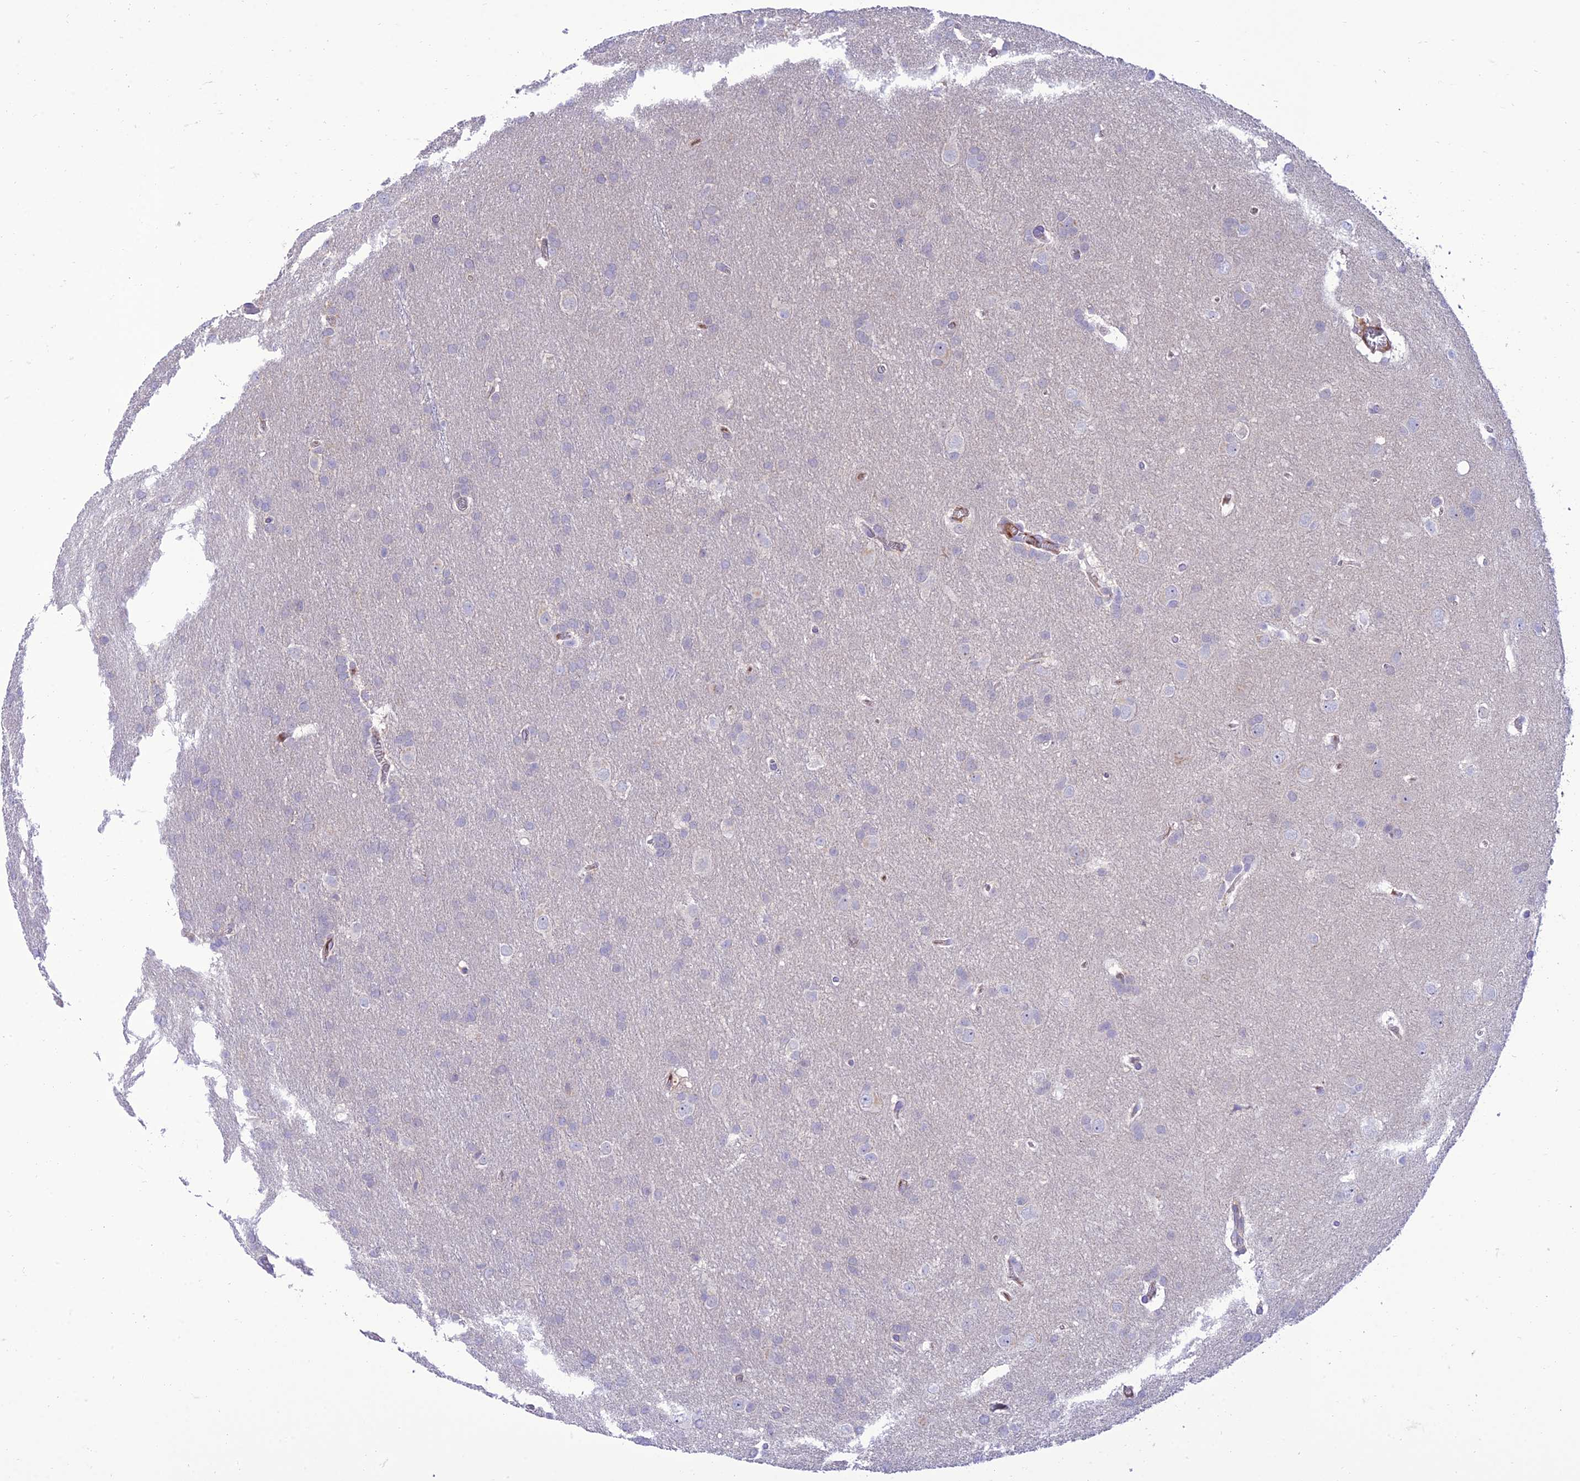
{"staining": {"intensity": "negative", "quantity": "none", "location": "none"}, "tissue": "glioma", "cell_type": "Tumor cells", "image_type": "cancer", "snomed": [{"axis": "morphology", "description": "Glioma, malignant, Low grade"}, {"axis": "topography", "description": "Brain"}], "caption": "This micrograph is of glioma stained with IHC to label a protein in brown with the nuclei are counter-stained blue. There is no expression in tumor cells.", "gene": "IRAK3", "patient": {"sex": "female", "age": 32}}